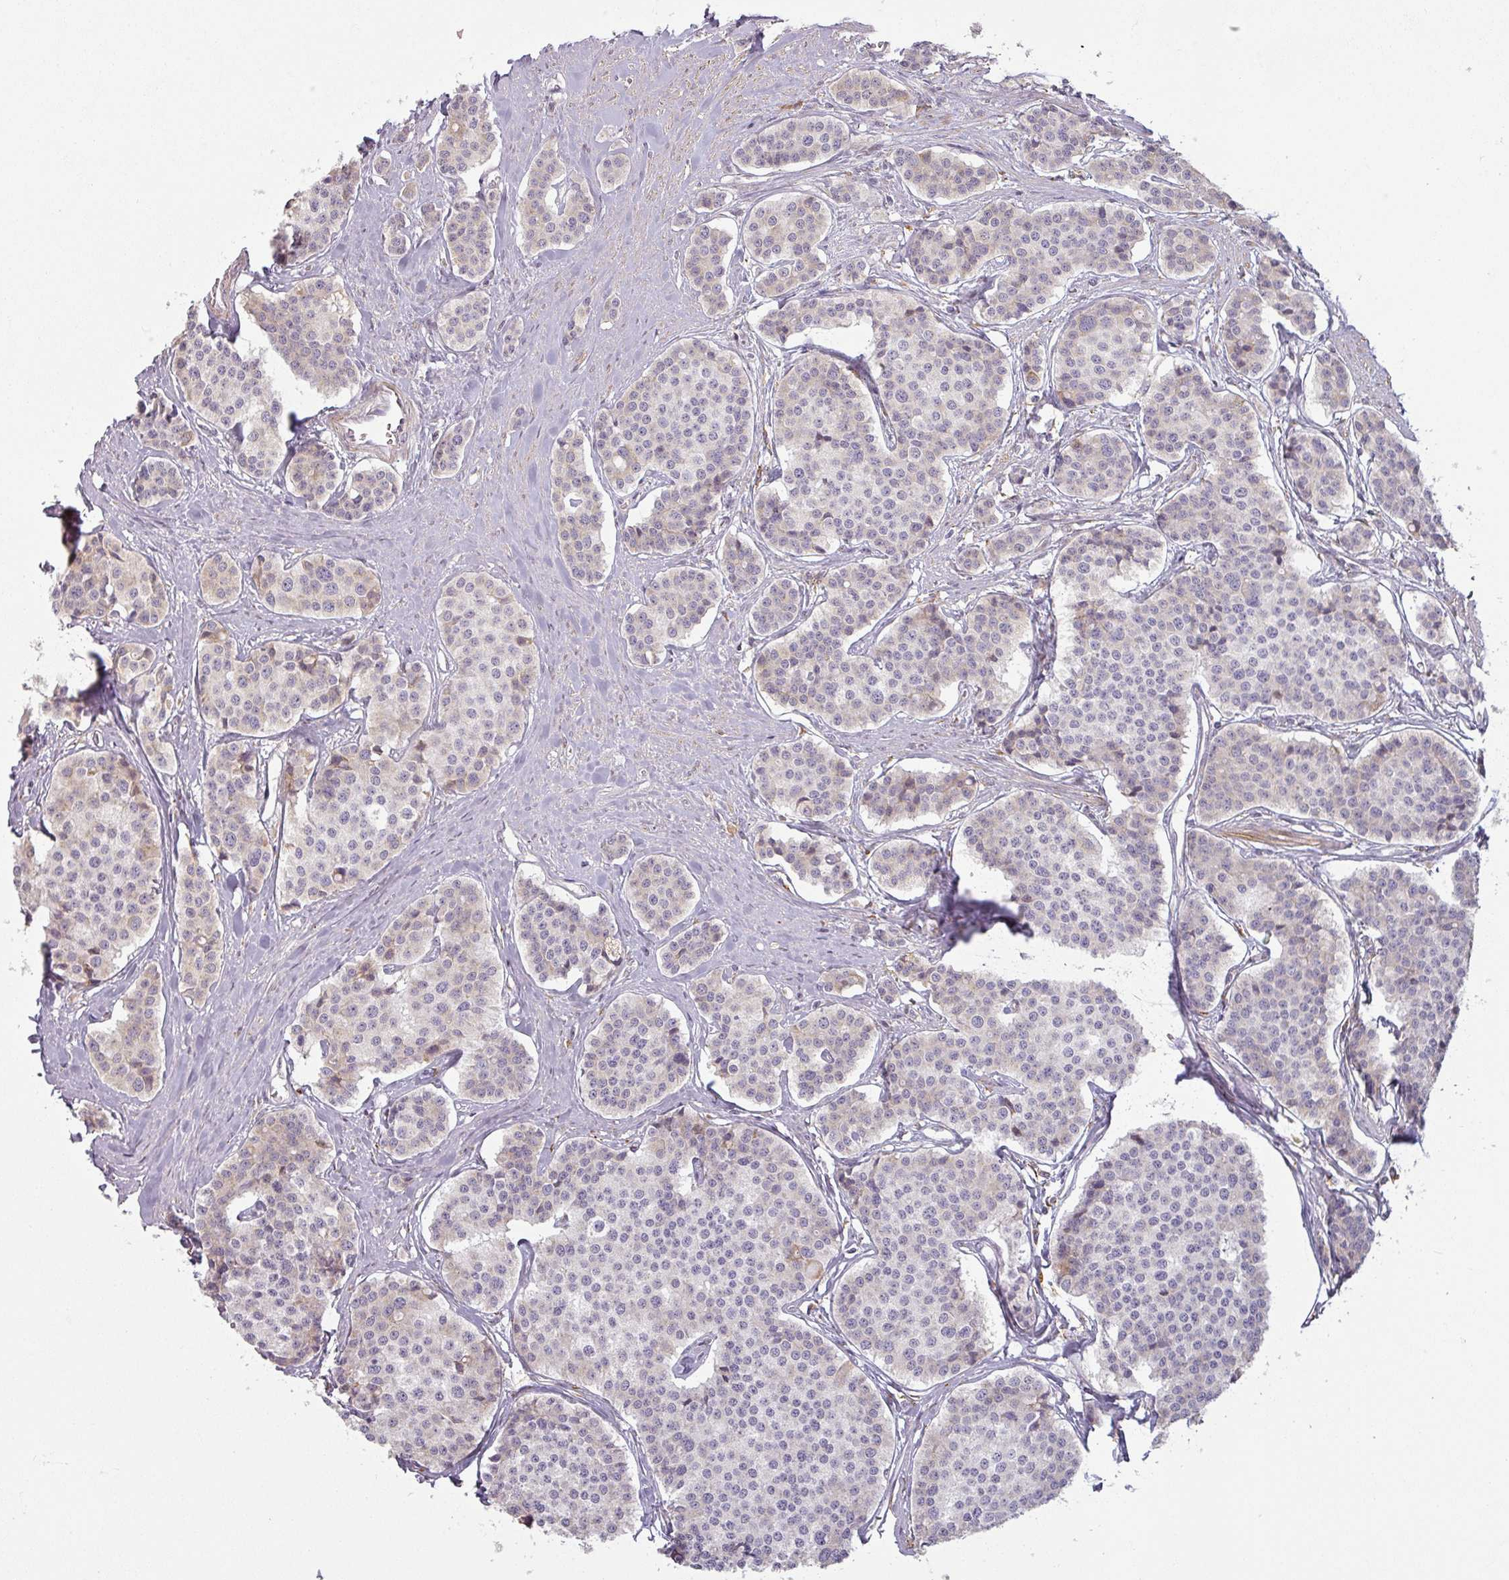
{"staining": {"intensity": "negative", "quantity": "none", "location": "none"}, "tissue": "carcinoid", "cell_type": "Tumor cells", "image_type": "cancer", "snomed": [{"axis": "morphology", "description": "Carcinoid, malignant, NOS"}, {"axis": "topography", "description": "Small intestine"}], "caption": "Immunohistochemistry (IHC) photomicrograph of human carcinoid stained for a protein (brown), which exhibits no positivity in tumor cells. (IHC, brightfield microscopy, high magnification).", "gene": "CCDC144A", "patient": {"sex": "male", "age": 60}}